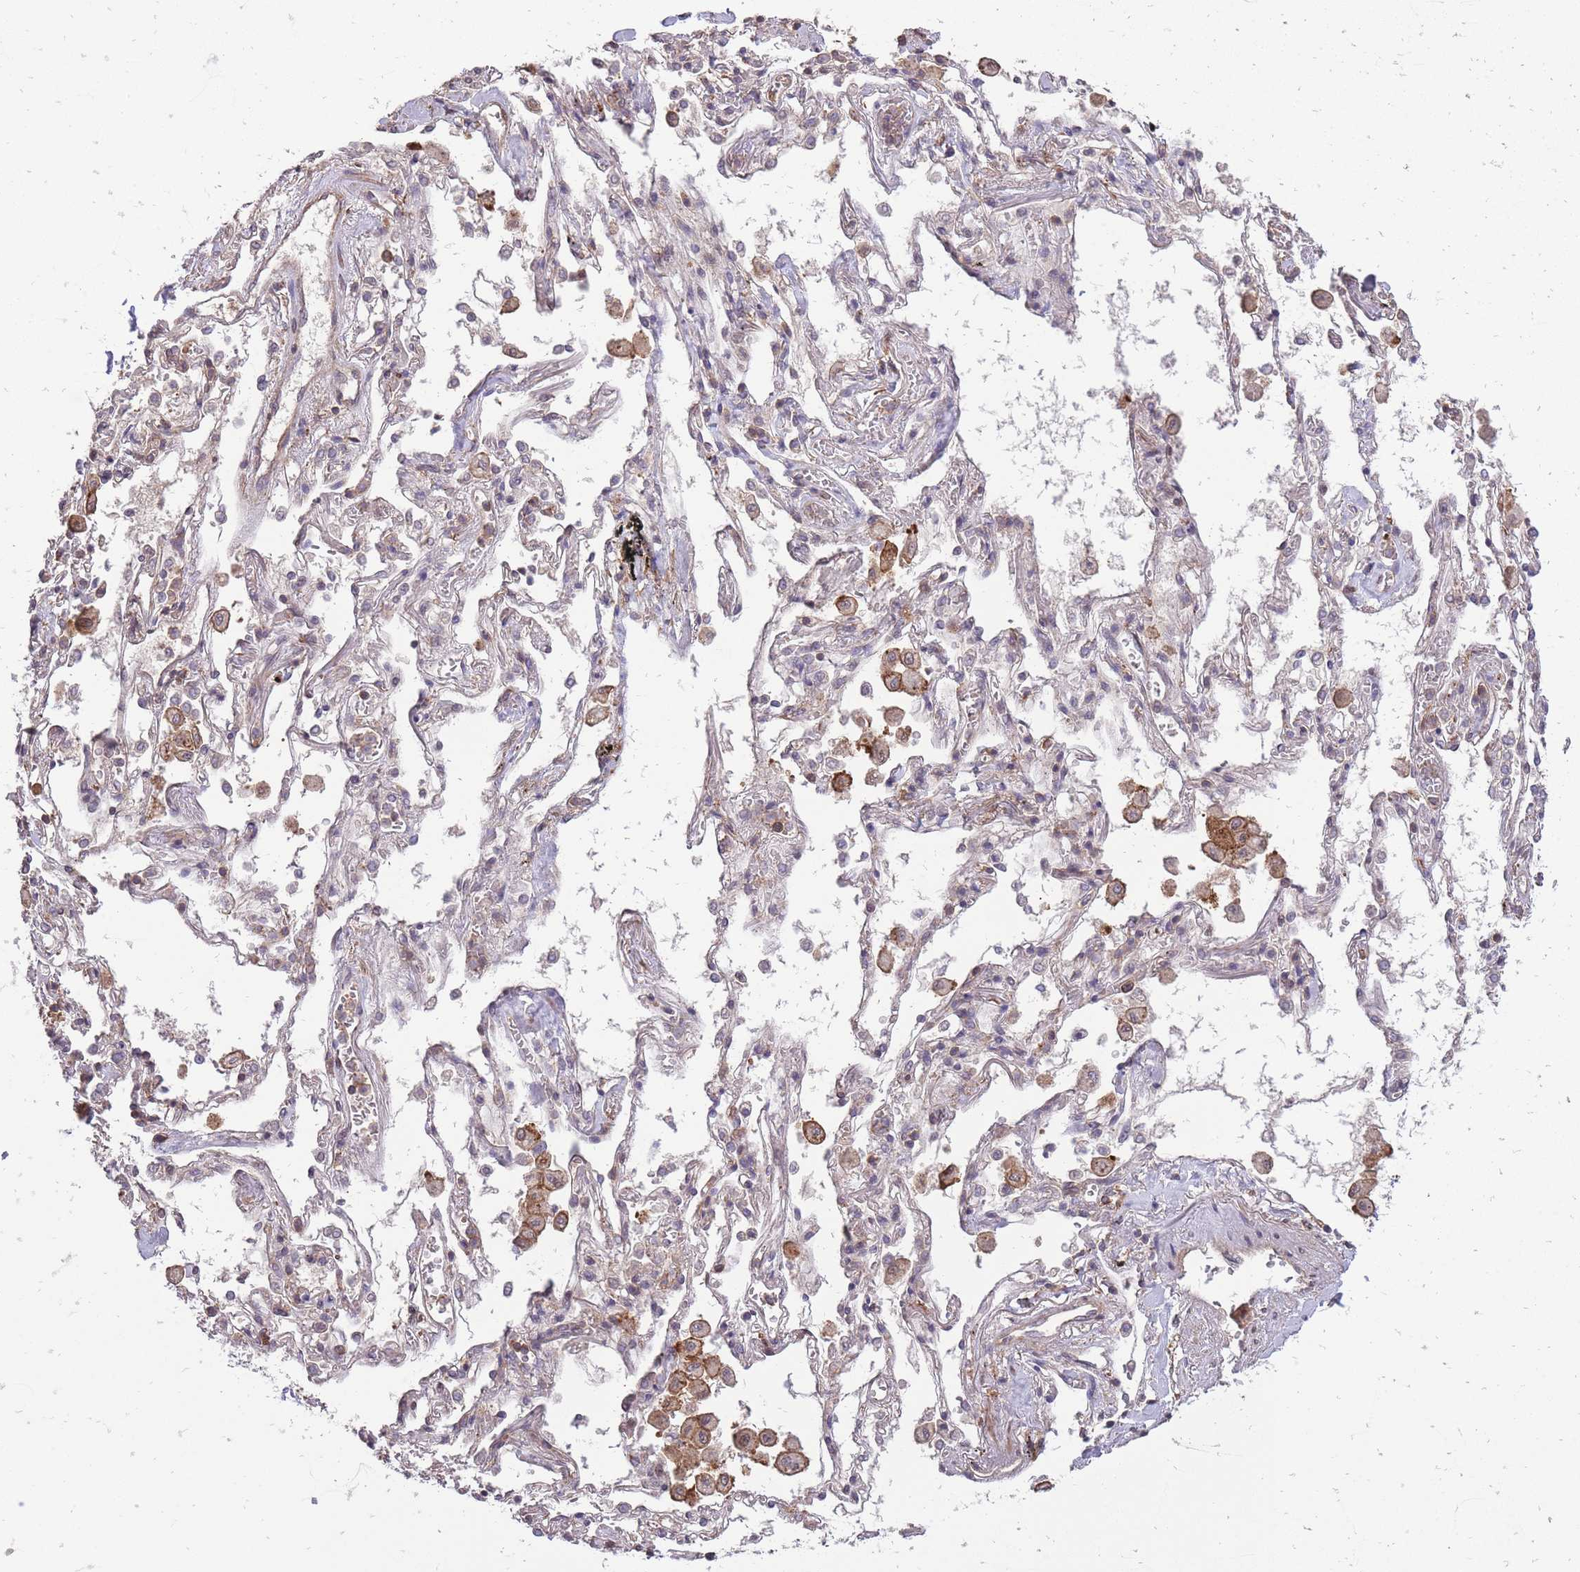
{"staining": {"intensity": "negative", "quantity": "none", "location": "none"}, "tissue": "adipose tissue", "cell_type": "Adipocytes", "image_type": "normal", "snomed": [{"axis": "morphology", "description": "Normal tissue, NOS"}, {"axis": "topography", "description": "Cartilage tissue"}], "caption": "IHC micrograph of unremarkable adipose tissue: human adipose tissue stained with DAB (3,3'-diaminobenzidine) reveals no significant protein positivity in adipocytes.", "gene": "TET3", "patient": {"sex": "male", "age": 73}}